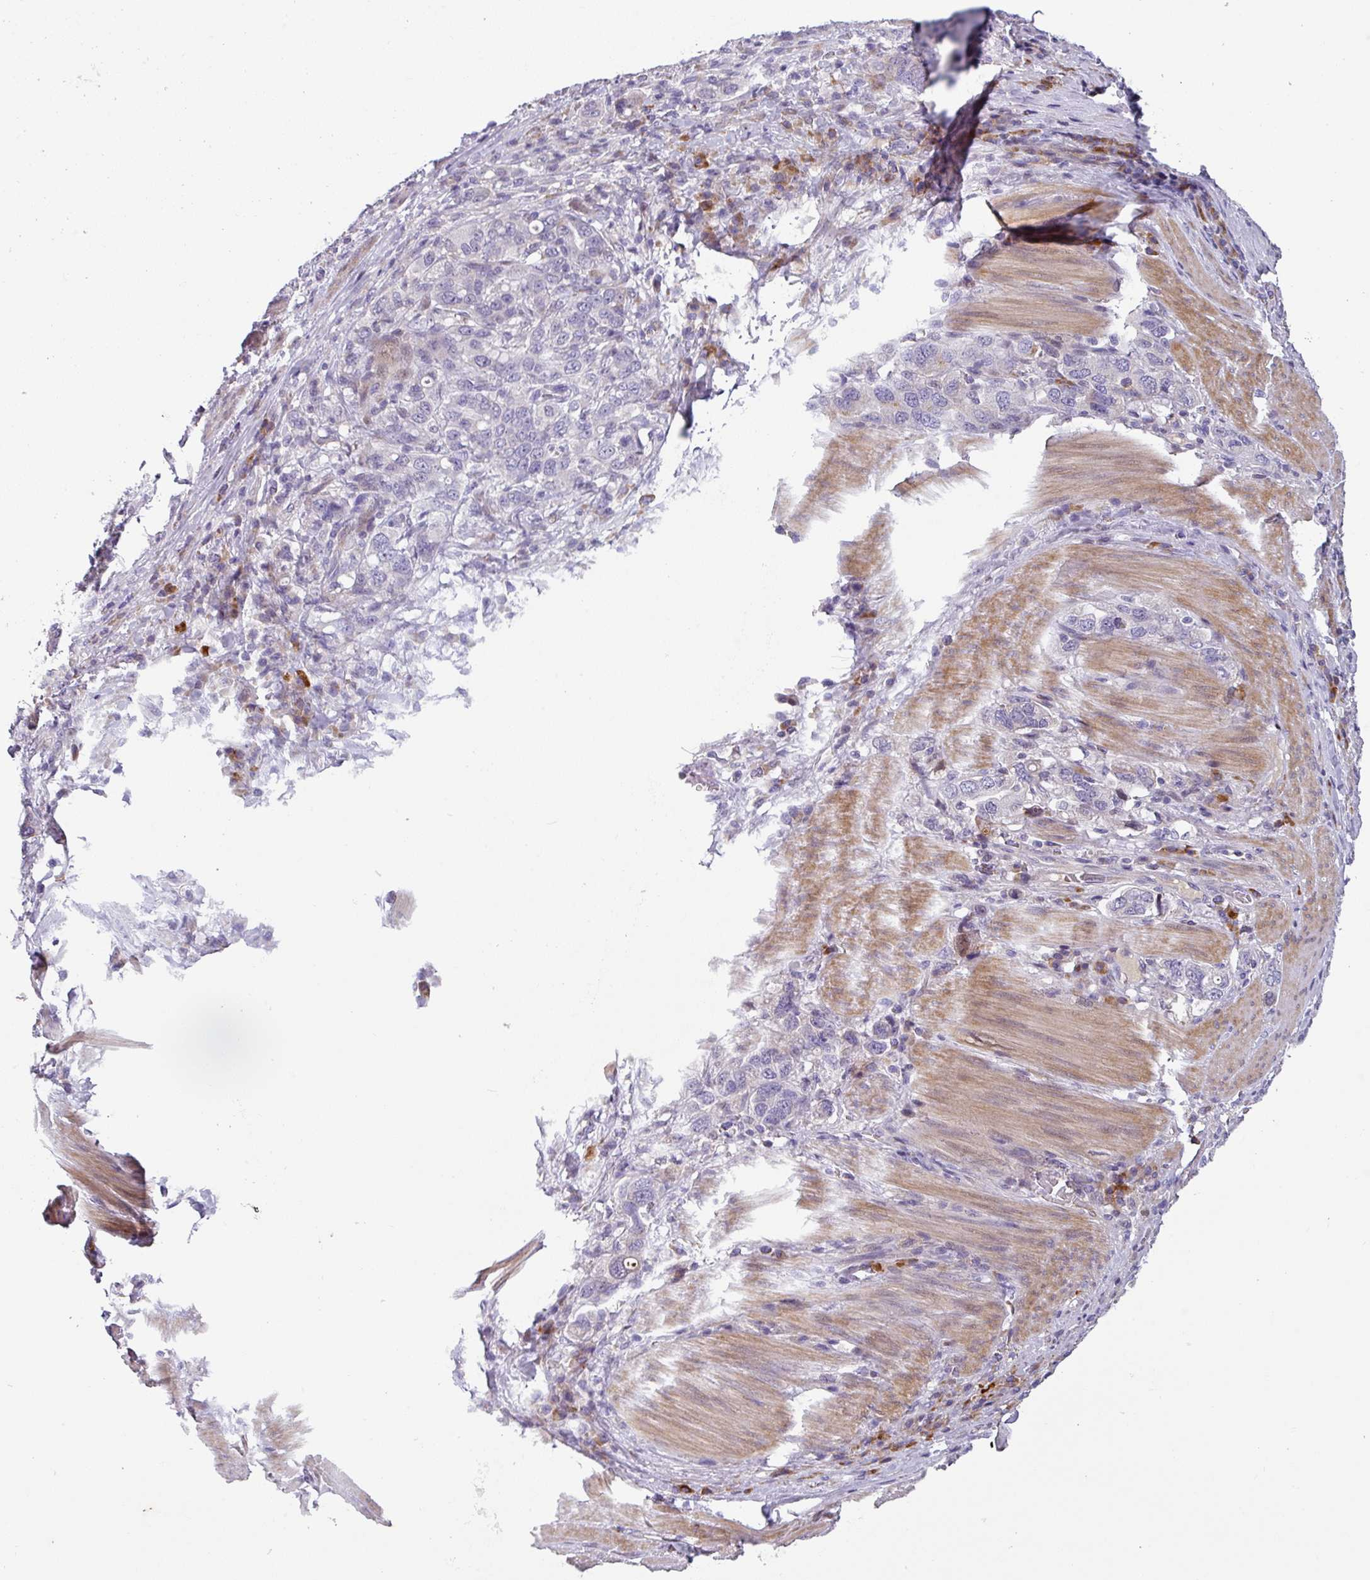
{"staining": {"intensity": "negative", "quantity": "none", "location": "none"}, "tissue": "stomach cancer", "cell_type": "Tumor cells", "image_type": "cancer", "snomed": [{"axis": "morphology", "description": "Adenocarcinoma, NOS"}, {"axis": "topography", "description": "Stomach, upper"}, {"axis": "topography", "description": "Stomach"}], "caption": "Protein analysis of stomach cancer shows no significant positivity in tumor cells.", "gene": "KLHL3", "patient": {"sex": "male", "age": 62}}